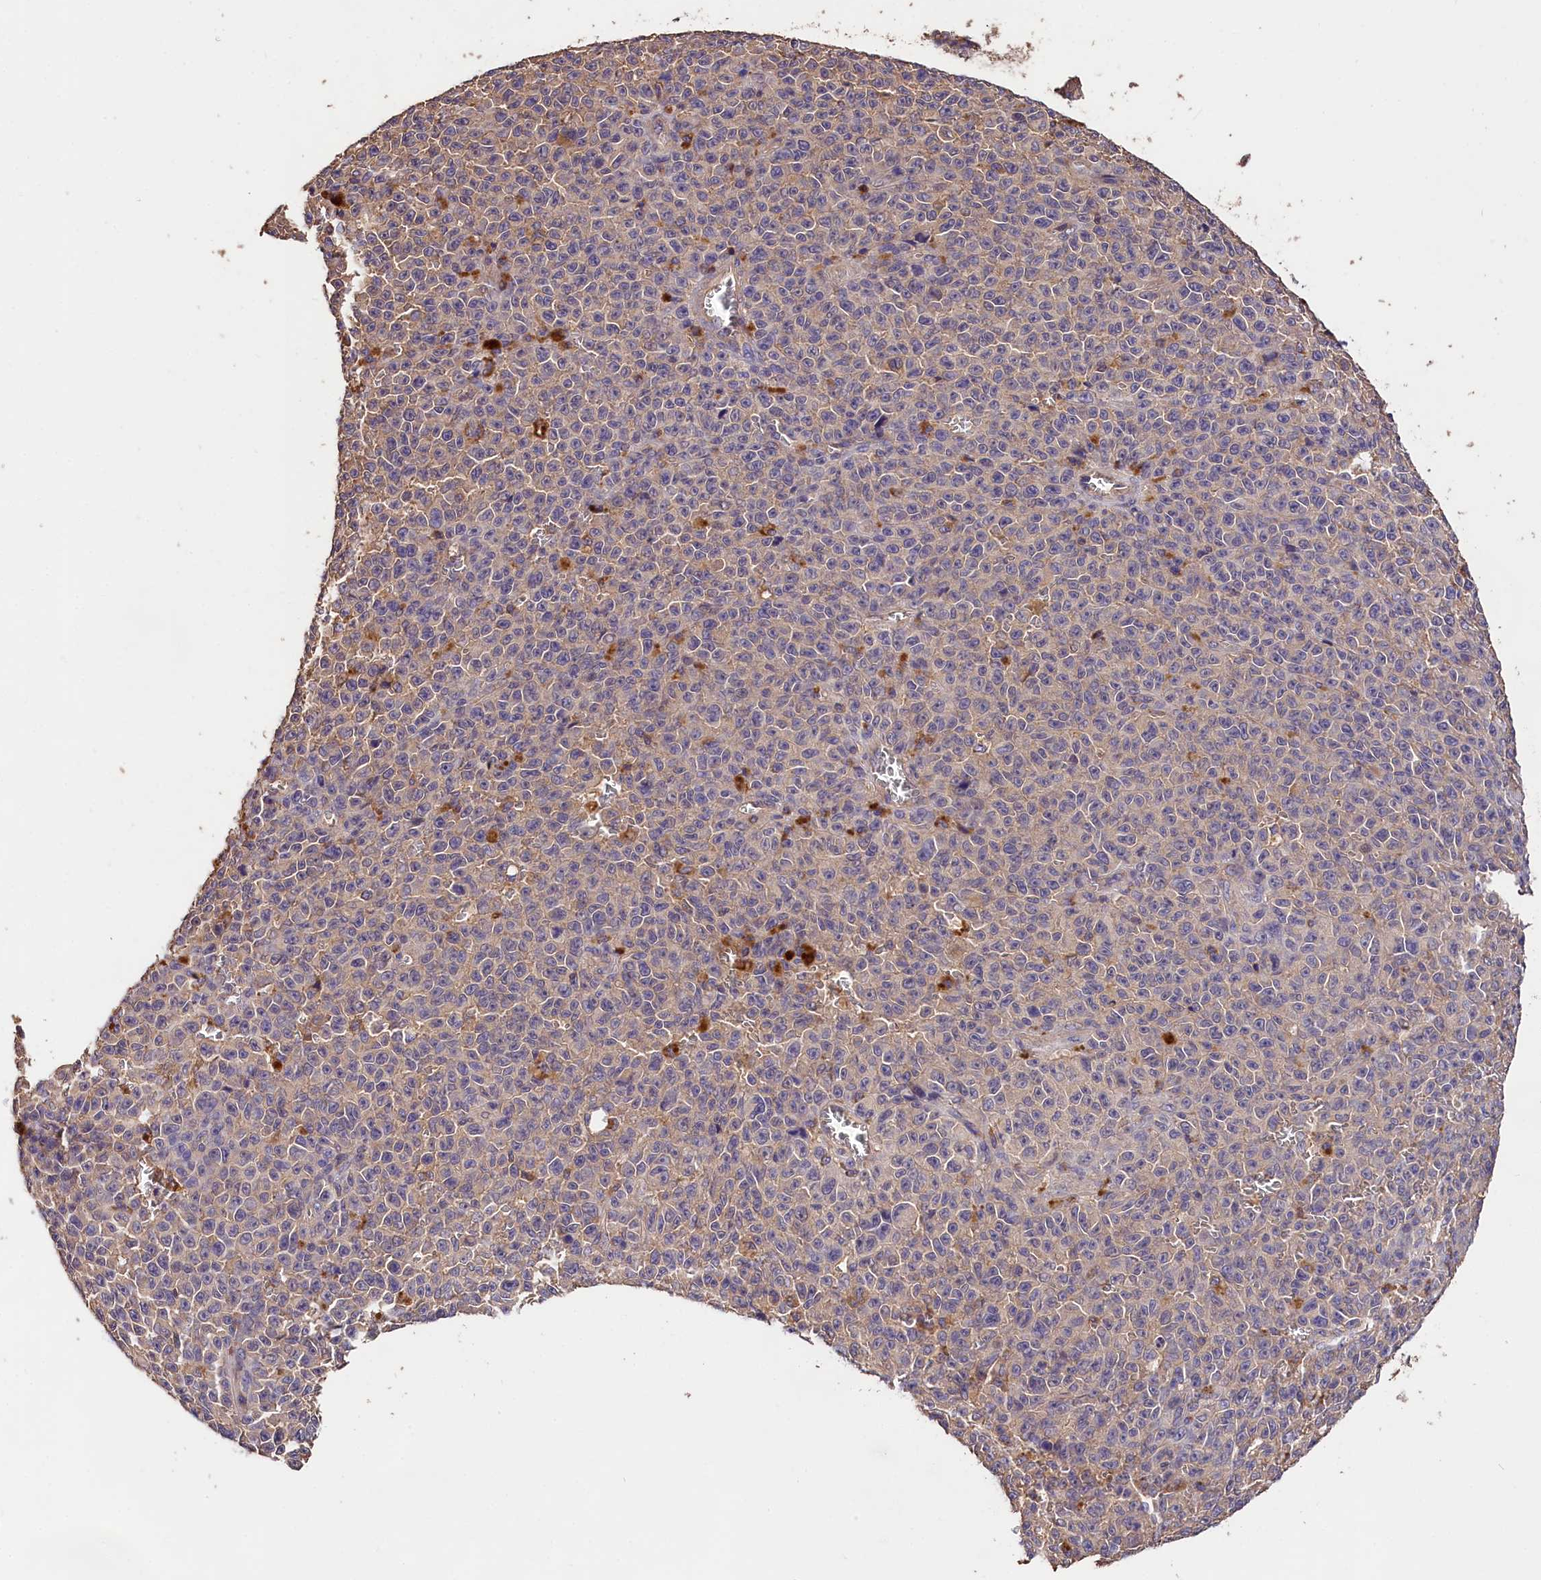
{"staining": {"intensity": "negative", "quantity": "none", "location": "none"}, "tissue": "melanoma", "cell_type": "Tumor cells", "image_type": "cancer", "snomed": [{"axis": "morphology", "description": "Malignant melanoma, NOS"}, {"axis": "topography", "description": "Skin"}], "caption": "Histopathology image shows no protein expression in tumor cells of melanoma tissue.", "gene": "OAS3", "patient": {"sex": "female", "age": 82}}